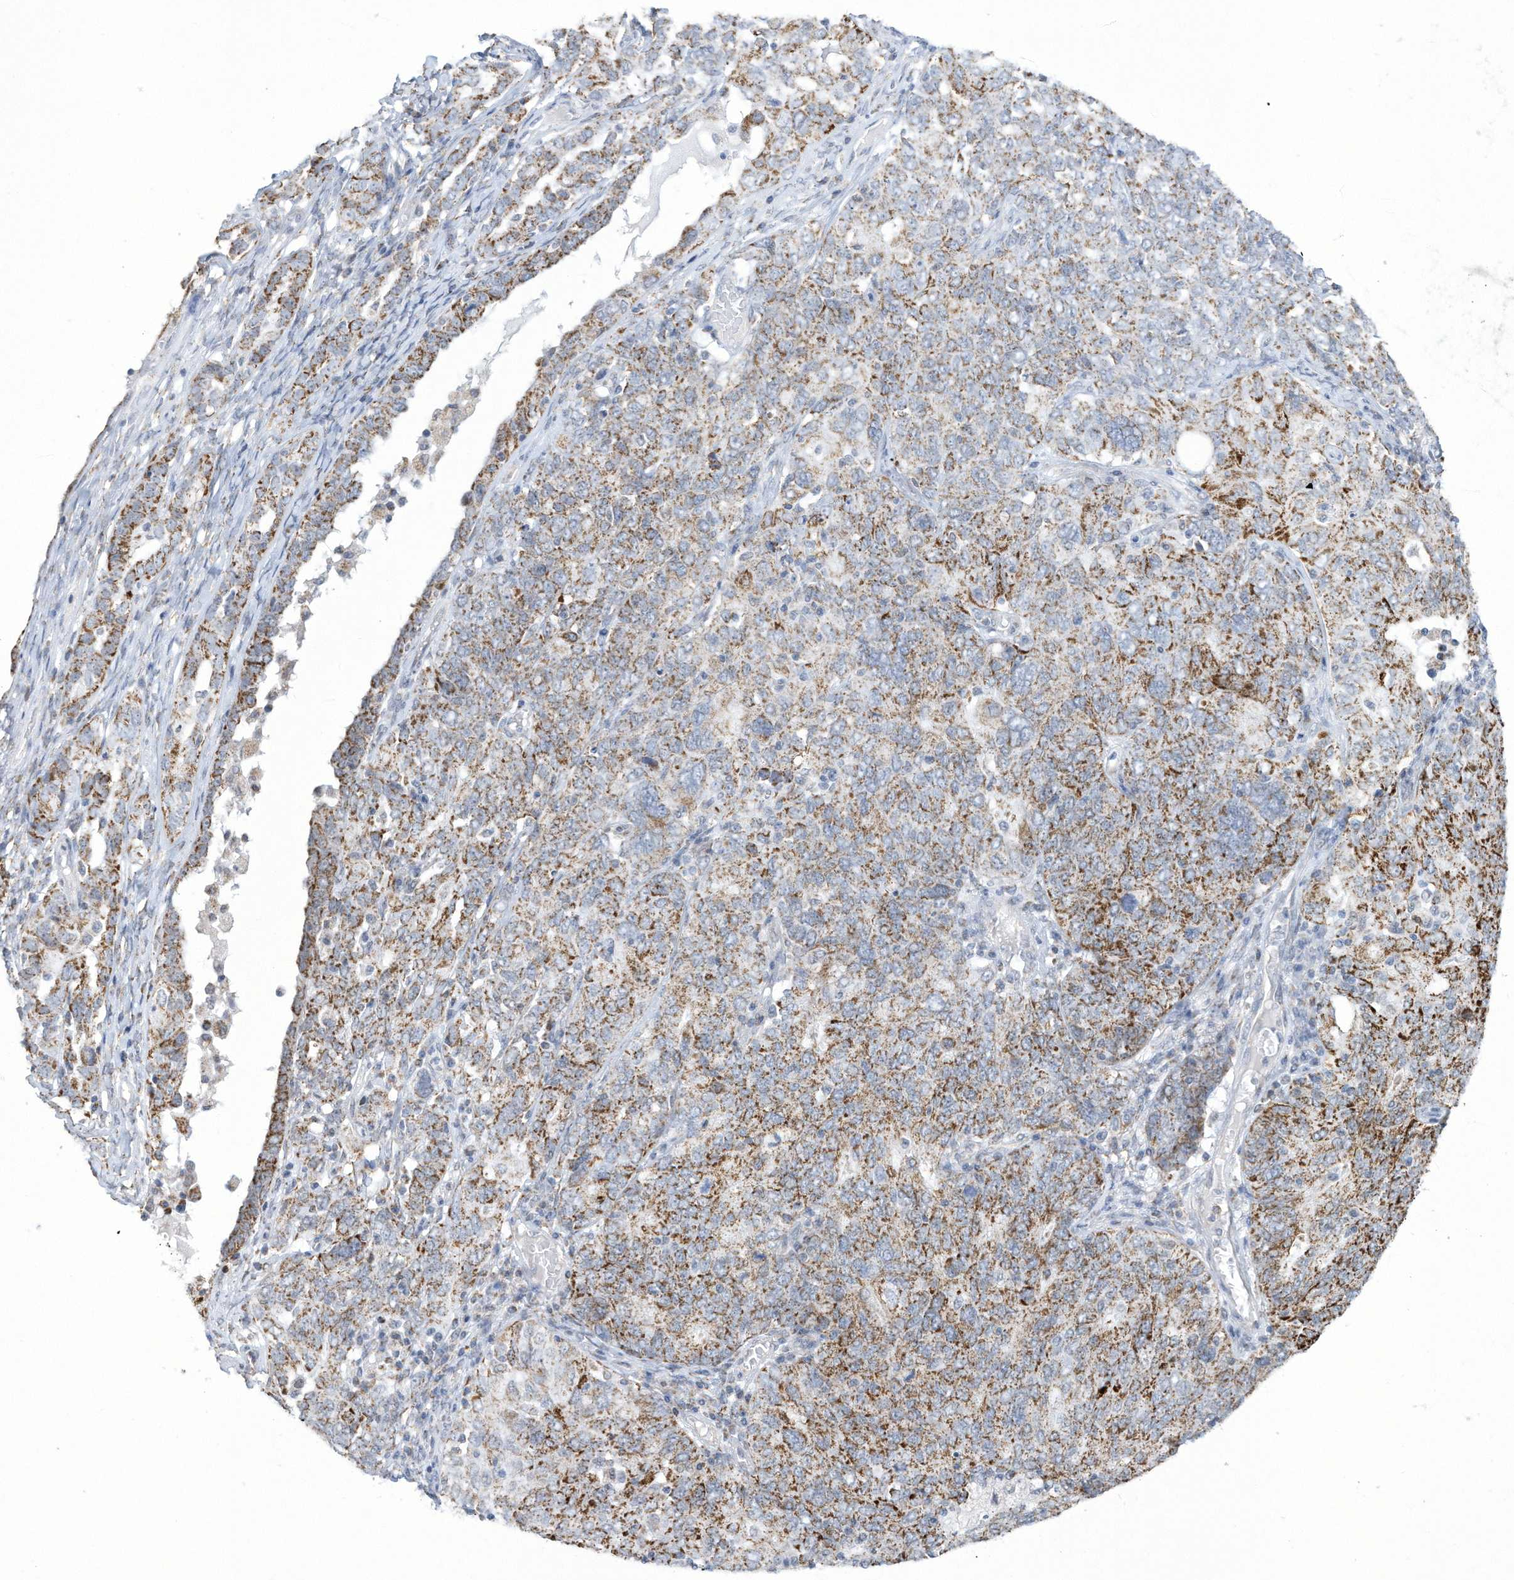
{"staining": {"intensity": "moderate", "quantity": ">75%", "location": "cytoplasmic/membranous"}, "tissue": "ovarian cancer", "cell_type": "Tumor cells", "image_type": "cancer", "snomed": [{"axis": "morphology", "description": "Carcinoma, endometroid"}, {"axis": "topography", "description": "Ovary"}], "caption": "The immunohistochemical stain highlights moderate cytoplasmic/membranous positivity in tumor cells of ovarian endometroid carcinoma tissue.", "gene": "ALDH6A1", "patient": {"sex": "female", "age": 62}}